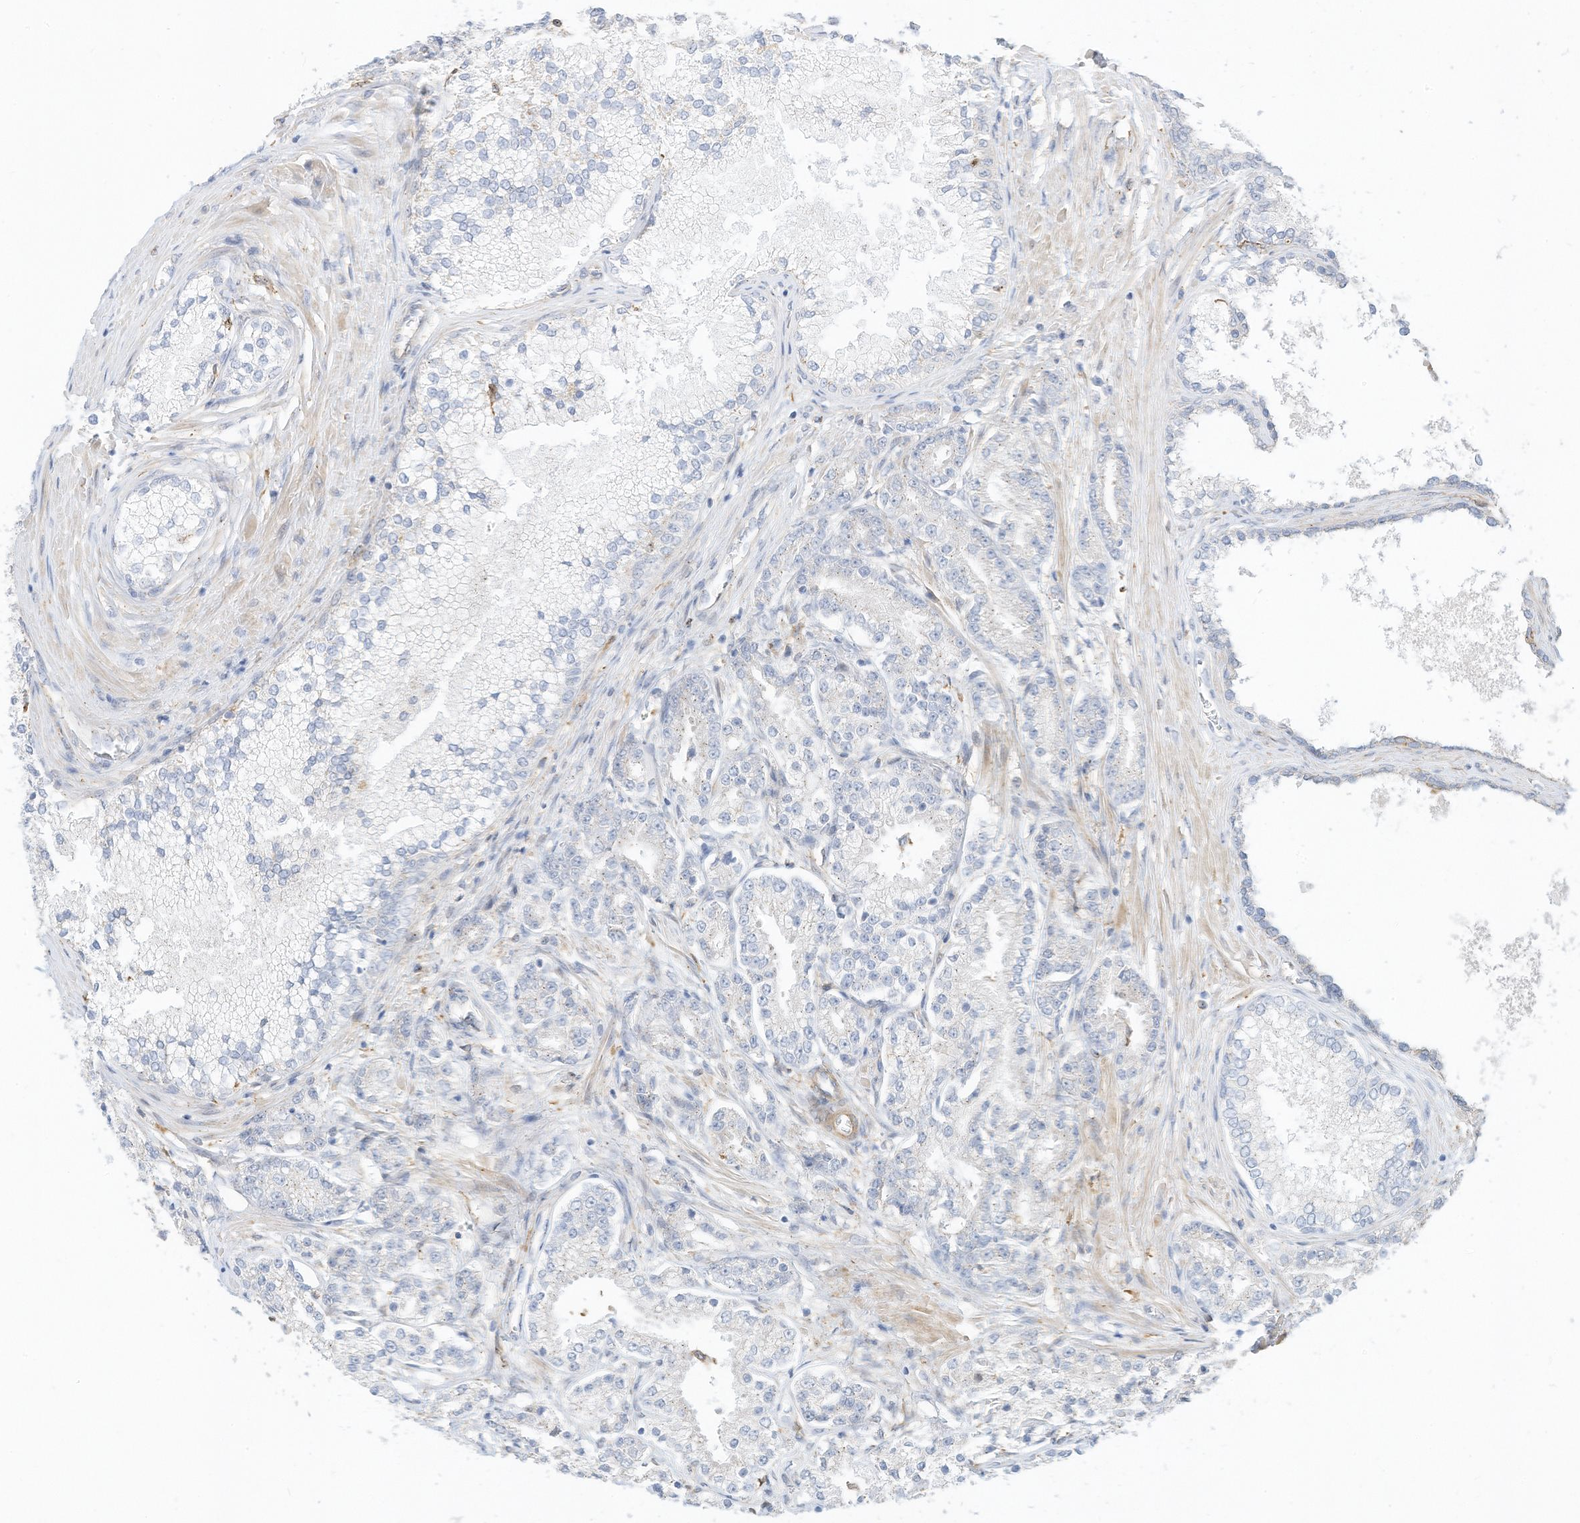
{"staining": {"intensity": "negative", "quantity": "none", "location": "none"}, "tissue": "prostate cancer", "cell_type": "Tumor cells", "image_type": "cancer", "snomed": [{"axis": "morphology", "description": "Adenocarcinoma, High grade"}, {"axis": "topography", "description": "Prostate"}], "caption": "Photomicrograph shows no significant protein expression in tumor cells of prostate cancer (high-grade adenocarcinoma).", "gene": "ATP13A1", "patient": {"sex": "male", "age": 69}}